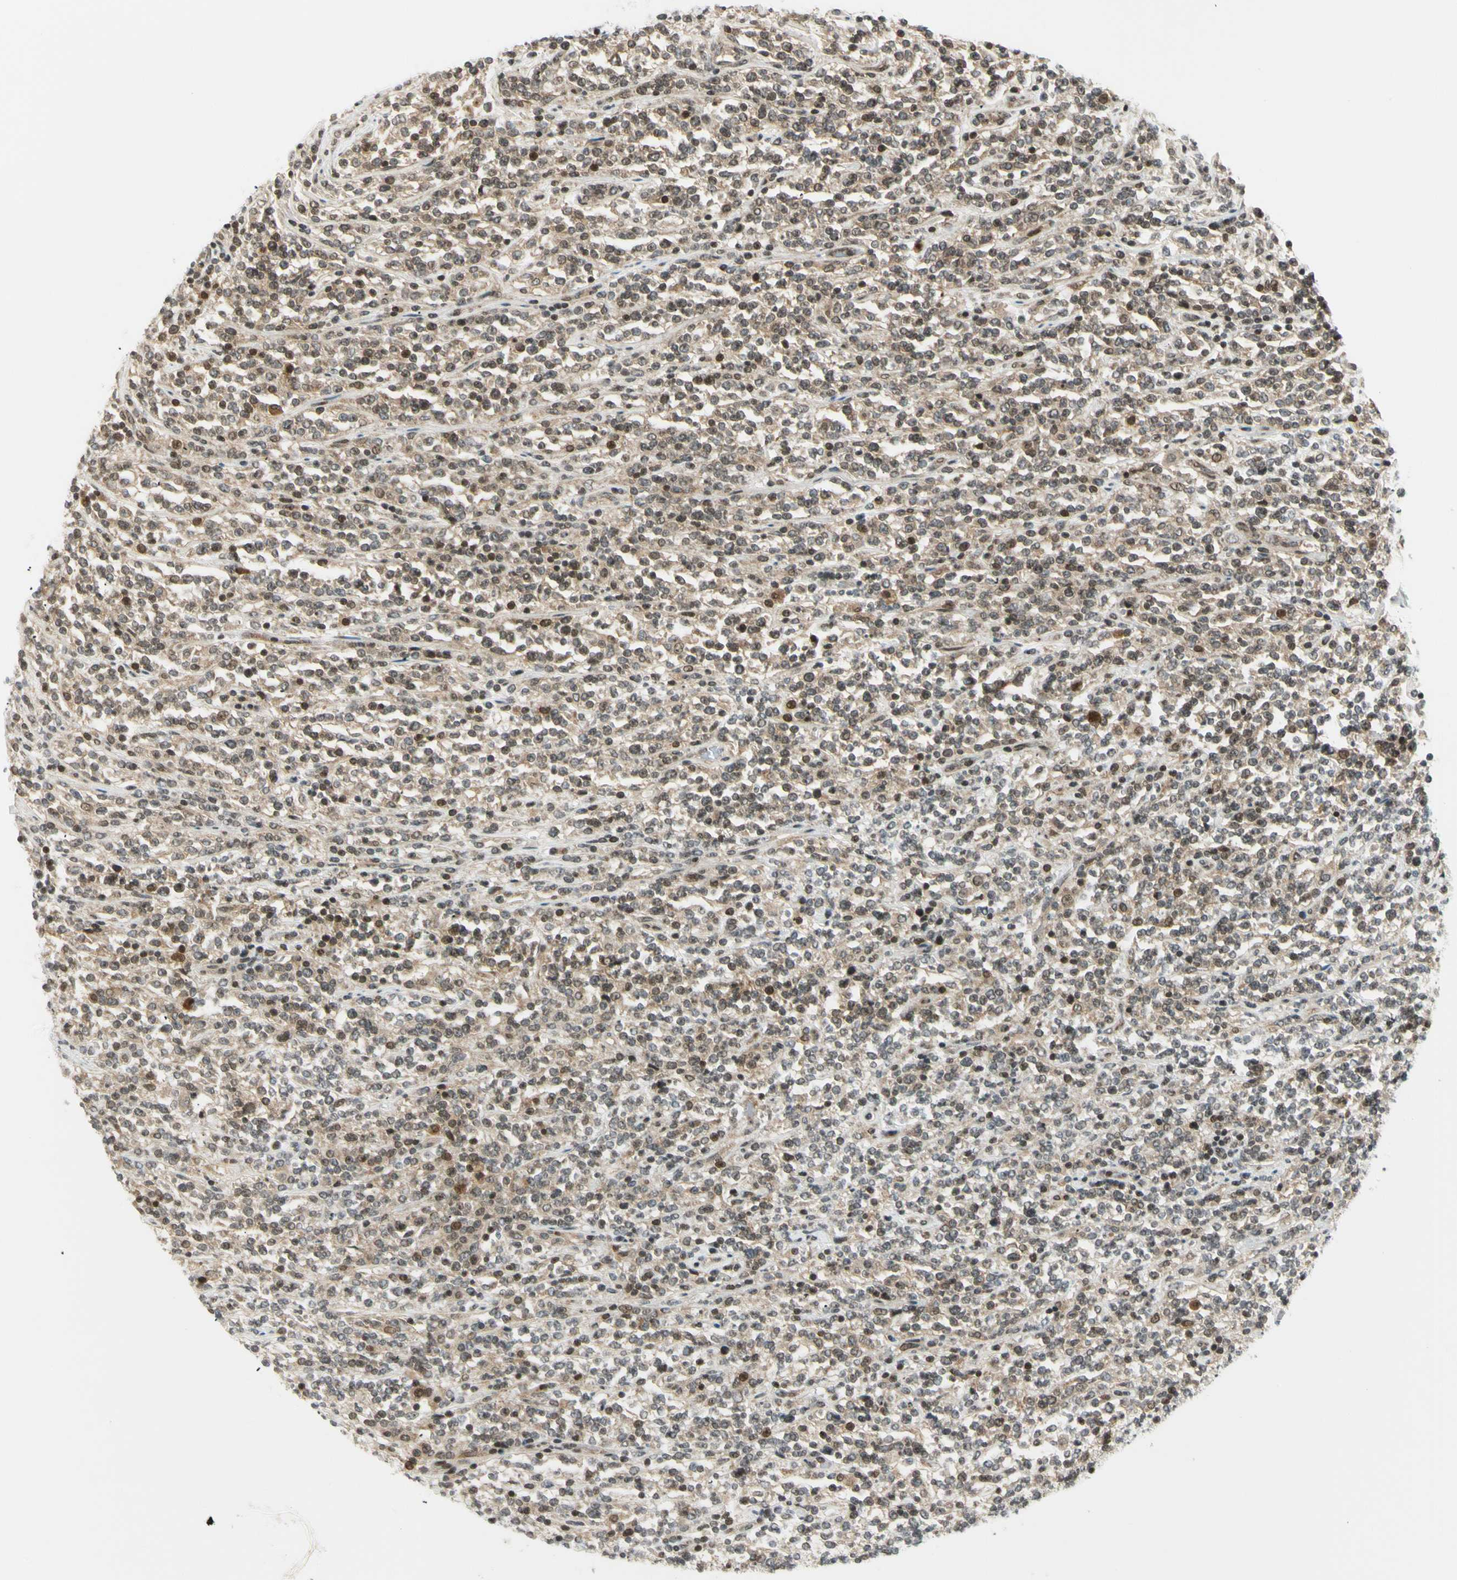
{"staining": {"intensity": "moderate", "quantity": "25%-75%", "location": "nuclear"}, "tissue": "lymphoma", "cell_type": "Tumor cells", "image_type": "cancer", "snomed": [{"axis": "morphology", "description": "Malignant lymphoma, non-Hodgkin's type, High grade"}, {"axis": "topography", "description": "Soft tissue"}], "caption": "DAB immunohistochemical staining of lymphoma exhibits moderate nuclear protein positivity in approximately 25%-75% of tumor cells.", "gene": "TPT1", "patient": {"sex": "male", "age": 18}}